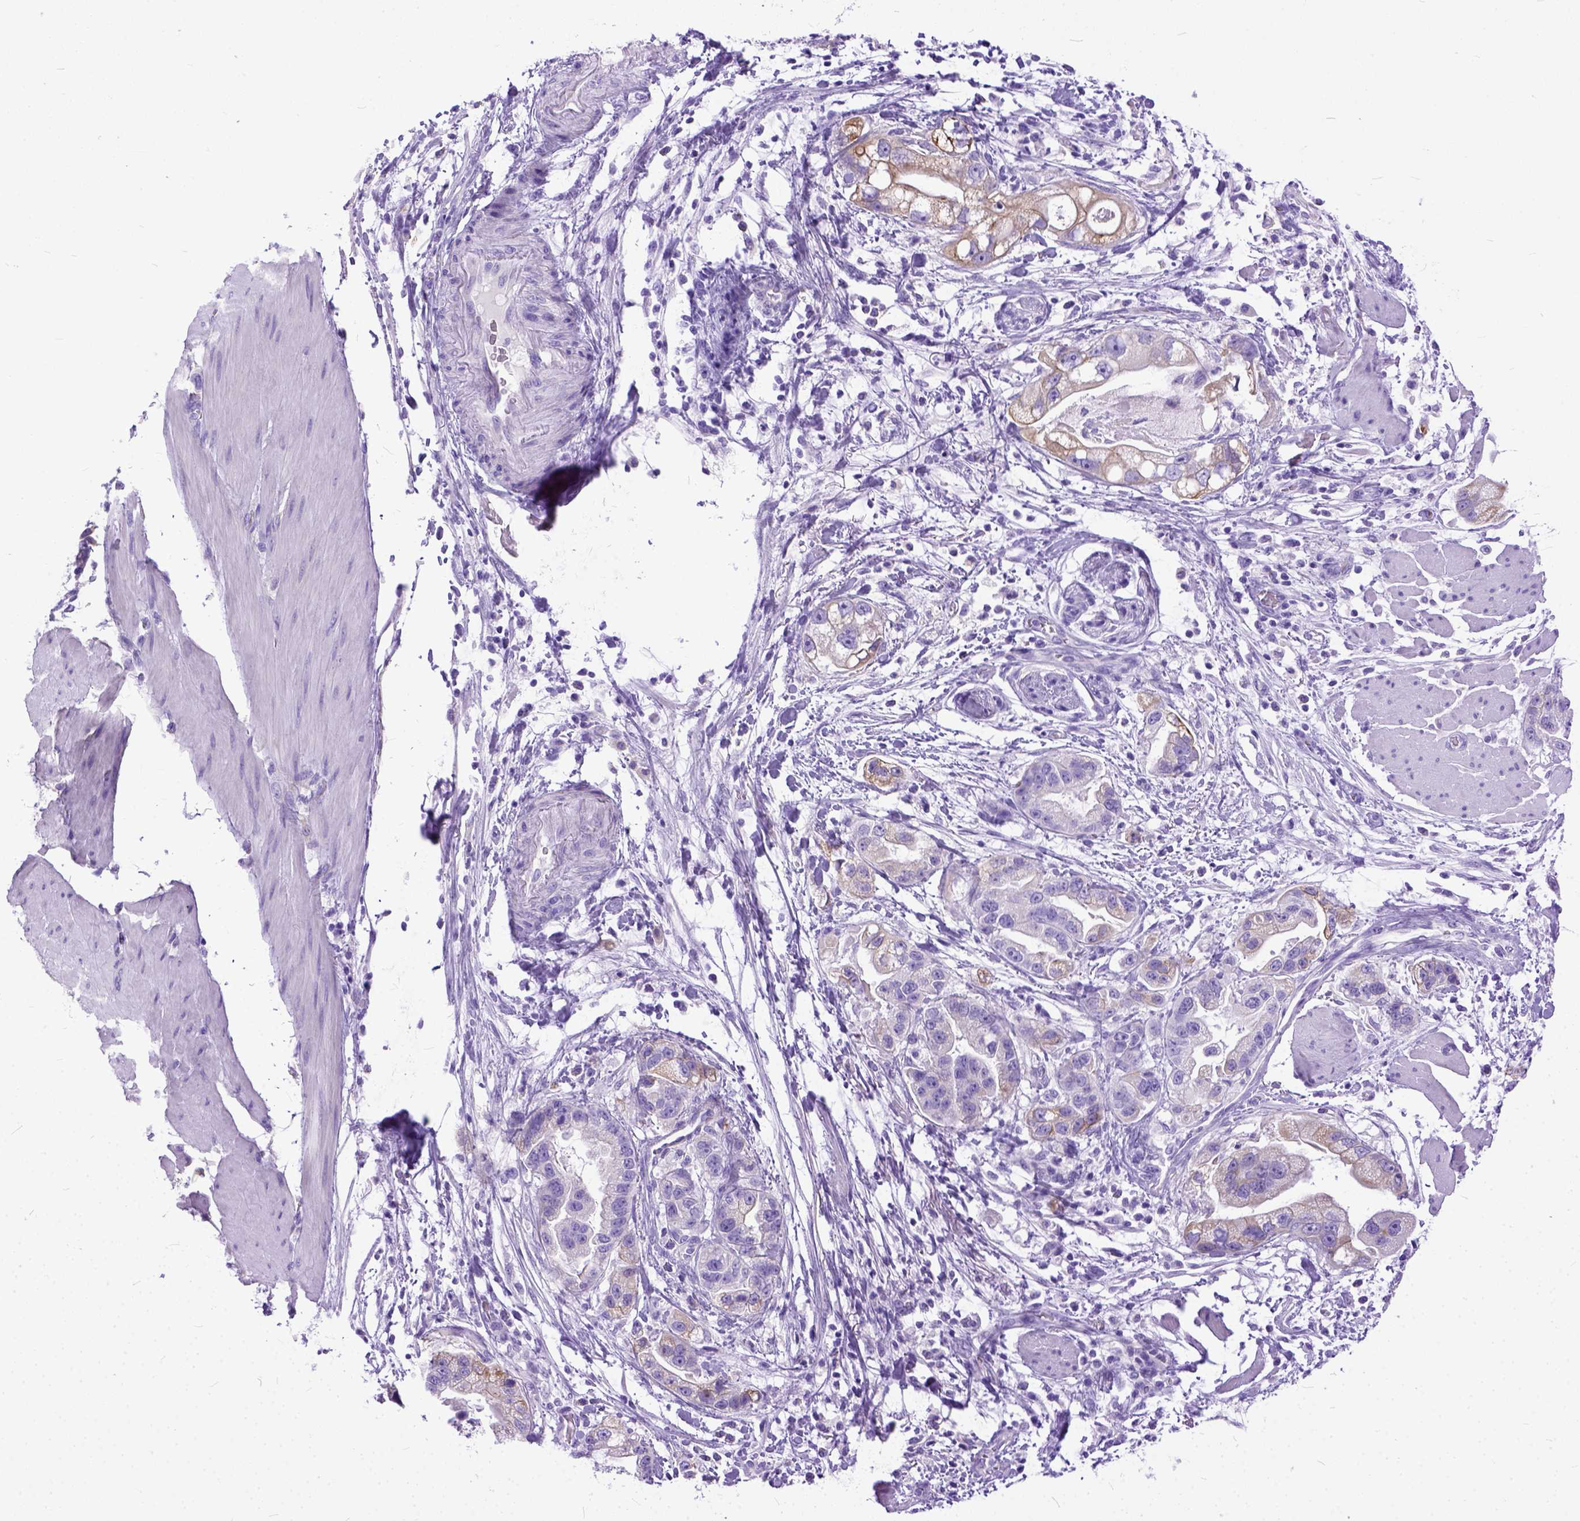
{"staining": {"intensity": "negative", "quantity": "none", "location": "none"}, "tissue": "stomach cancer", "cell_type": "Tumor cells", "image_type": "cancer", "snomed": [{"axis": "morphology", "description": "Adenocarcinoma, NOS"}, {"axis": "topography", "description": "Stomach"}], "caption": "Tumor cells are negative for protein expression in human stomach adenocarcinoma.", "gene": "PPL", "patient": {"sex": "male", "age": 59}}